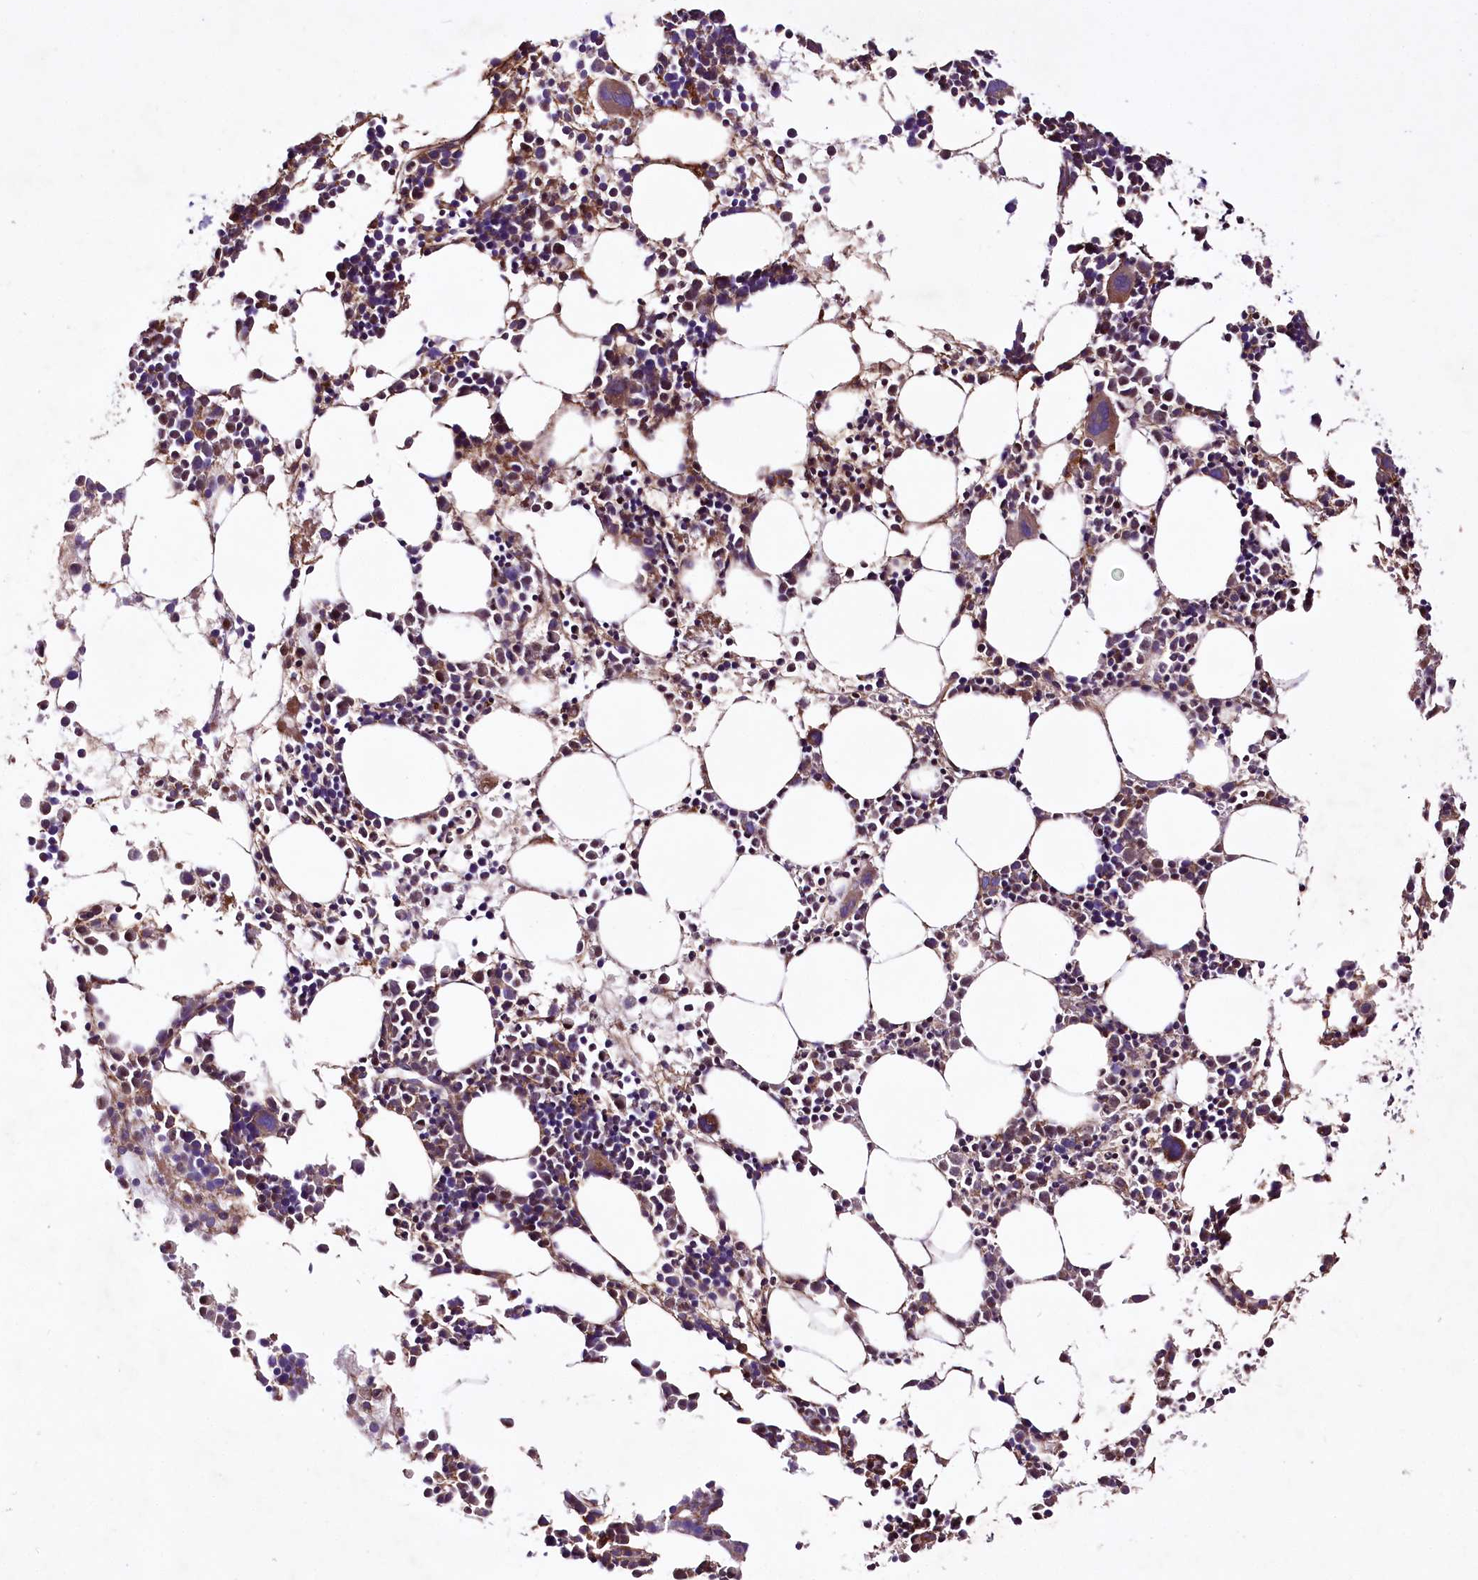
{"staining": {"intensity": "moderate", "quantity": "25%-75%", "location": "cytoplasmic/membranous"}, "tissue": "bone marrow", "cell_type": "Hematopoietic cells", "image_type": "normal", "snomed": [{"axis": "morphology", "description": "Normal tissue, NOS"}, {"axis": "topography", "description": "Bone marrow"}], "caption": "Immunohistochemical staining of unremarkable bone marrow reveals 25%-75% levels of moderate cytoplasmic/membranous protein positivity in about 25%-75% of hematopoietic cells.", "gene": "WWC1", "patient": {"sex": "female", "age": 89}}